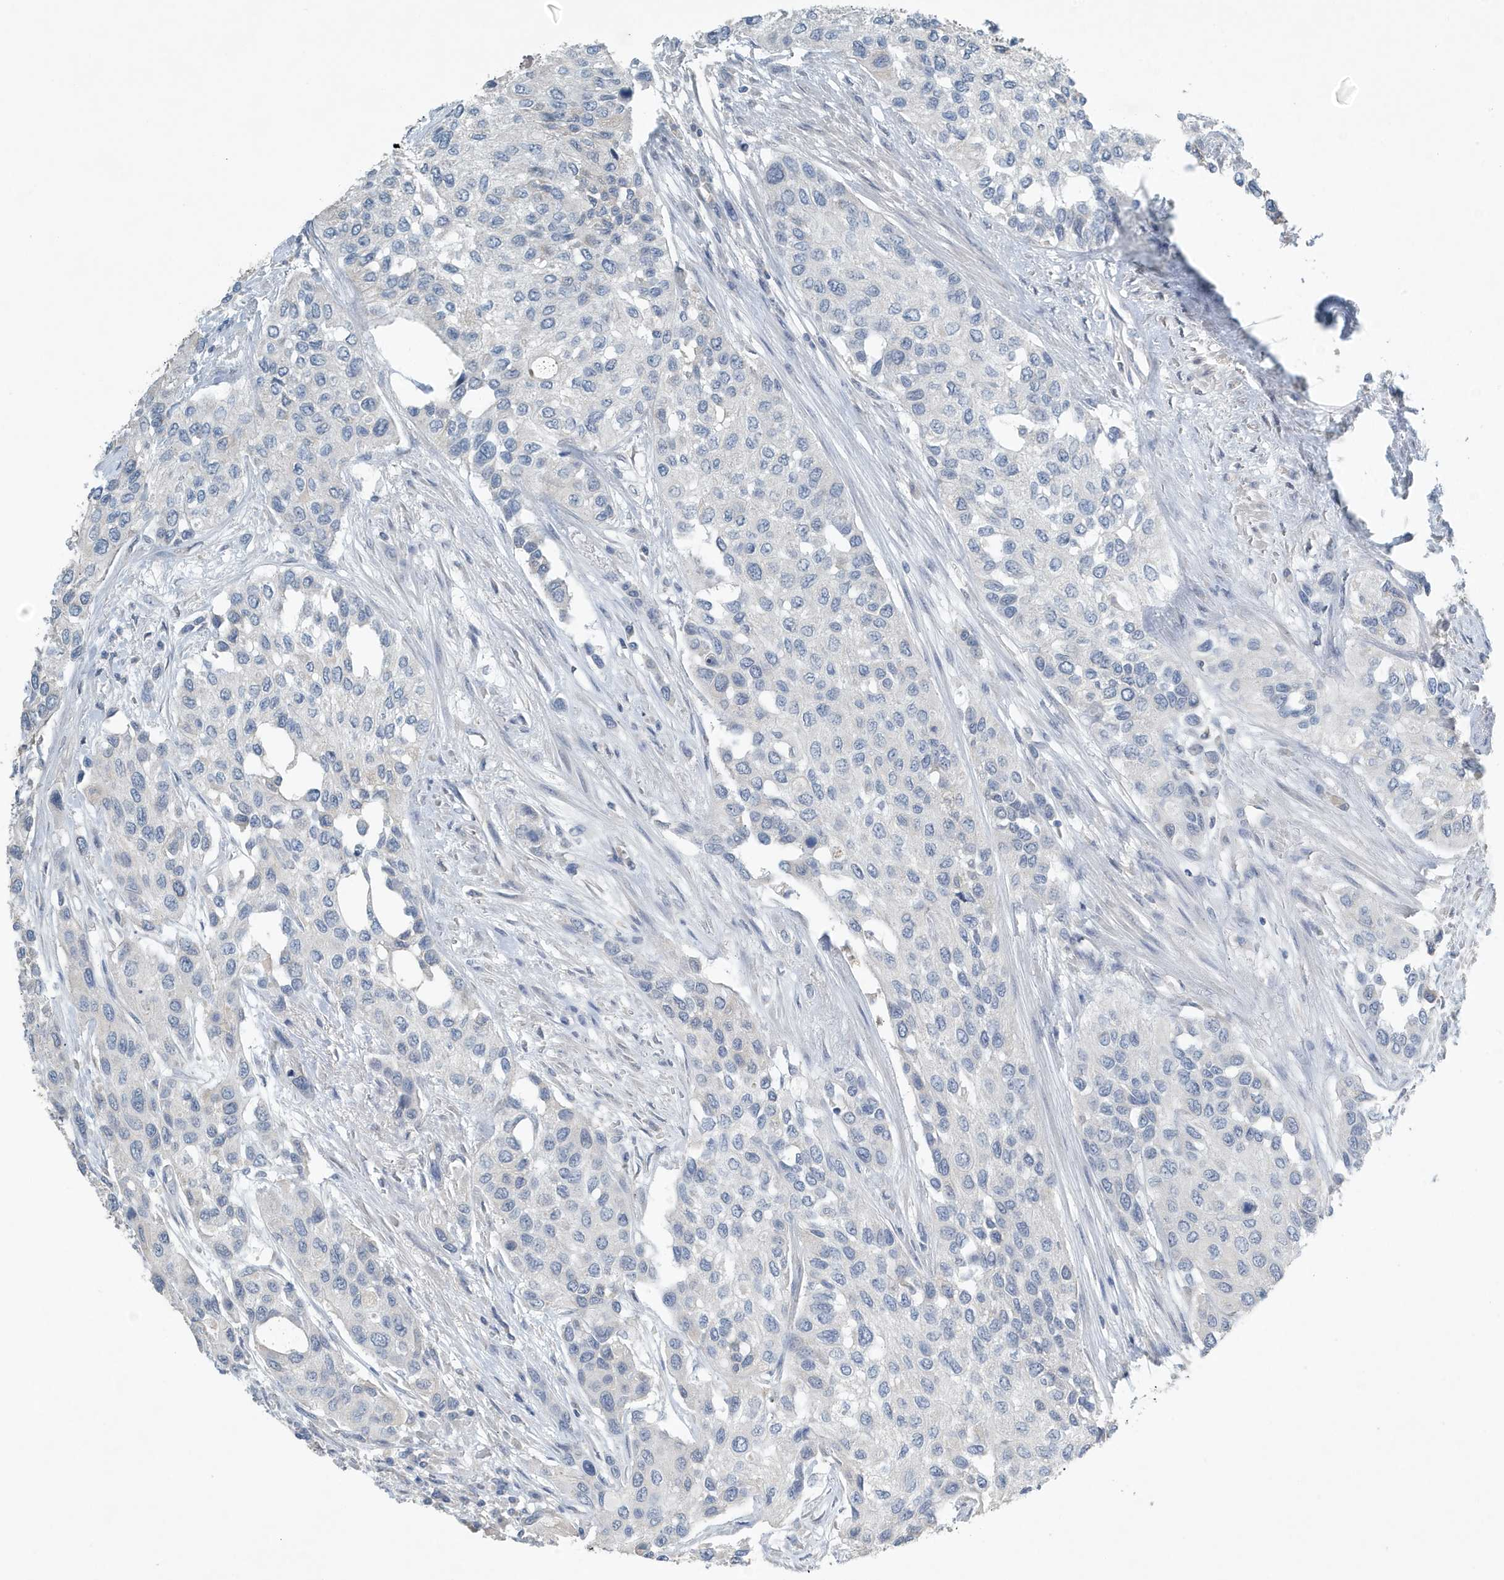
{"staining": {"intensity": "negative", "quantity": "none", "location": "none"}, "tissue": "urothelial cancer", "cell_type": "Tumor cells", "image_type": "cancer", "snomed": [{"axis": "morphology", "description": "Normal tissue, NOS"}, {"axis": "morphology", "description": "Urothelial carcinoma, High grade"}, {"axis": "topography", "description": "Vascular tissue"}, {"axis": "topography", "description": "Urinary bladder"}], "caption": "Immunohistochemistry histopathology image of neoplastic tissue: high-grade urothelial carcinoma stained with DAB exhibits no significant protein staining in tumor cells. (DAB immunohistochemistry (IHC) visualized using brightfield microscopy, high magnification).", "gene": "UGT2B4", "patient": {"sex": "female", "age": 56}}